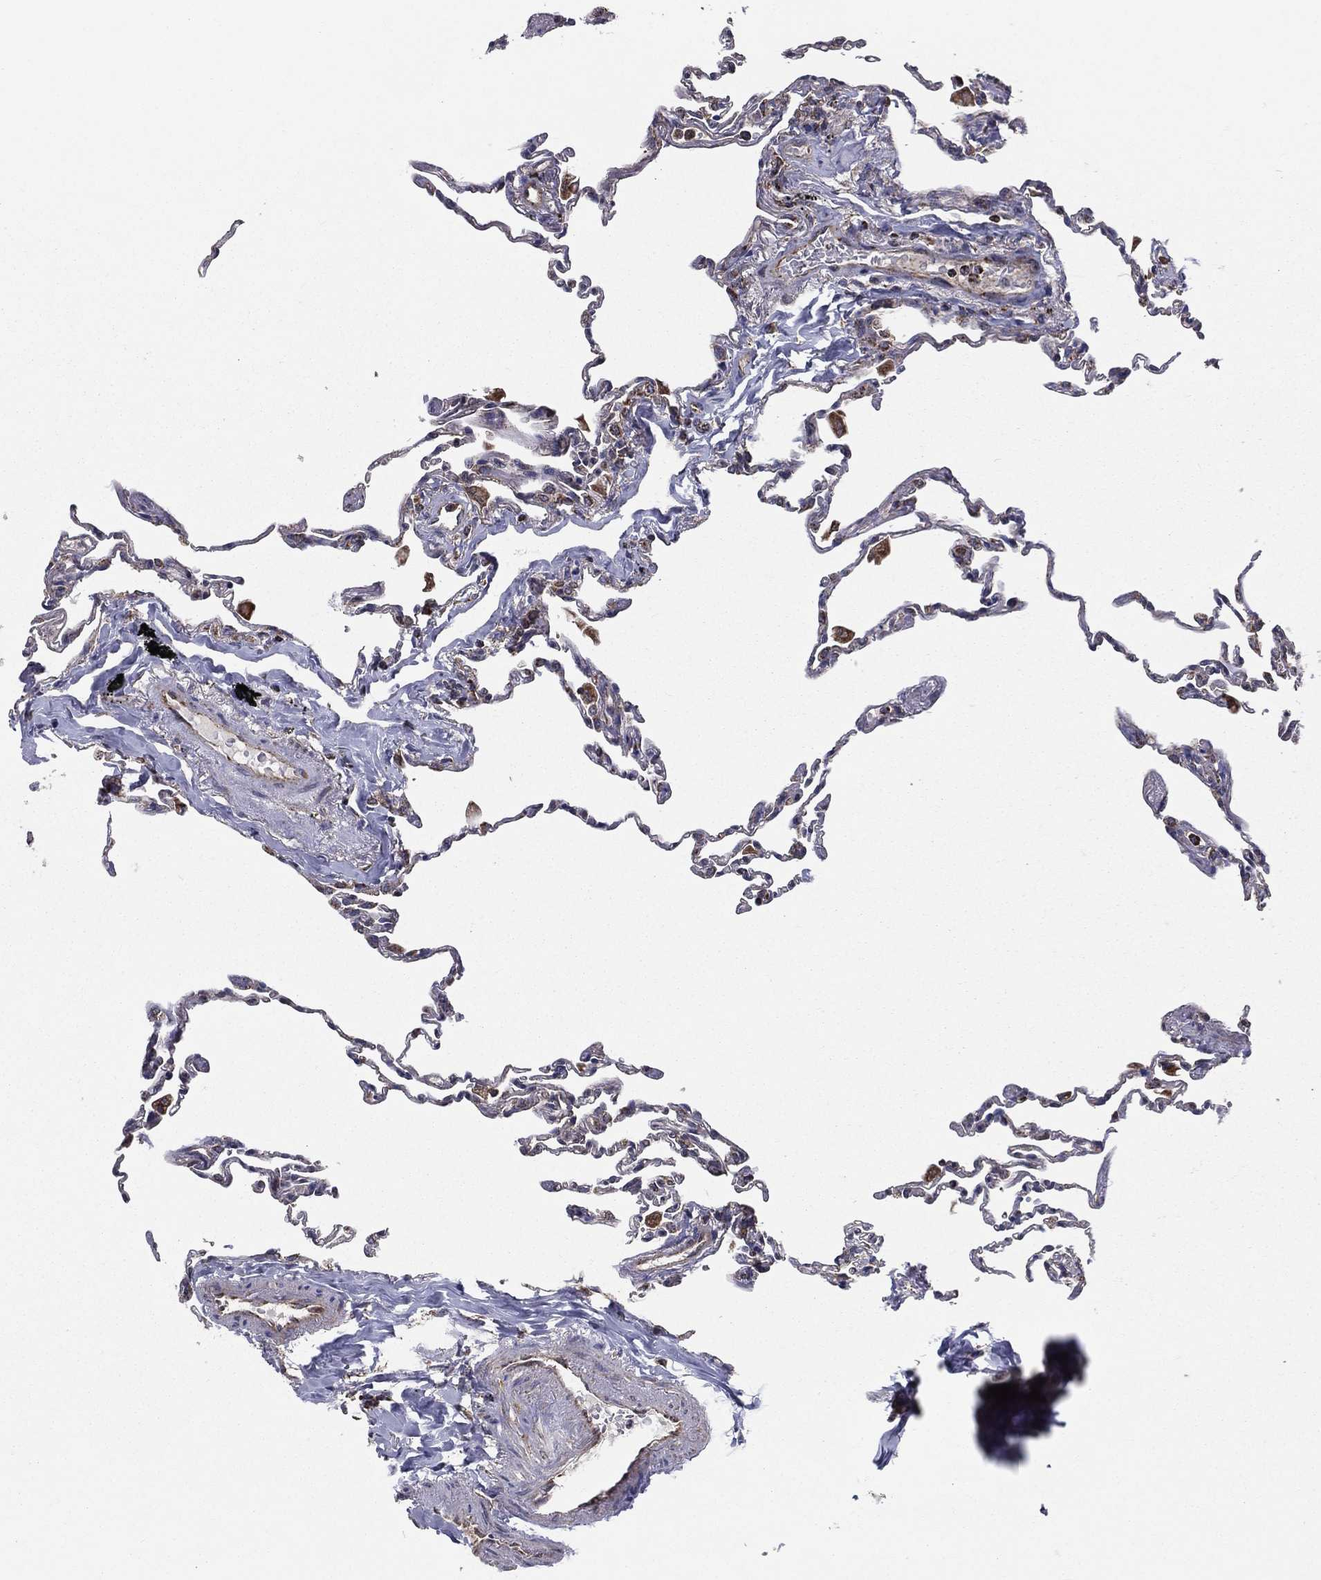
{"staining": {"intensity": "negative", "quantity": "none", "location": "none"}, "tissue": "lung", "cell_type": "Alveolar cells", "image_type": "normal", "snomed": [{"axis": "morphology", "description": "Normal tissue, NOS"}, {"axis": "topography", "description": "Lung"}], "caption": "A high-resolution micrograph shows immunohistochemistry (IHC) staining of benign lung, which demonstrates no significant expression in alveolar cells. The staining was performed using DAB to visualize the protein expression in brown, while the nuclei were stained in blue with hematoxylin (Magnification: 20x).", "gene": "ENSG00000288684", "patient": {"sex": "female", "age": 57}}